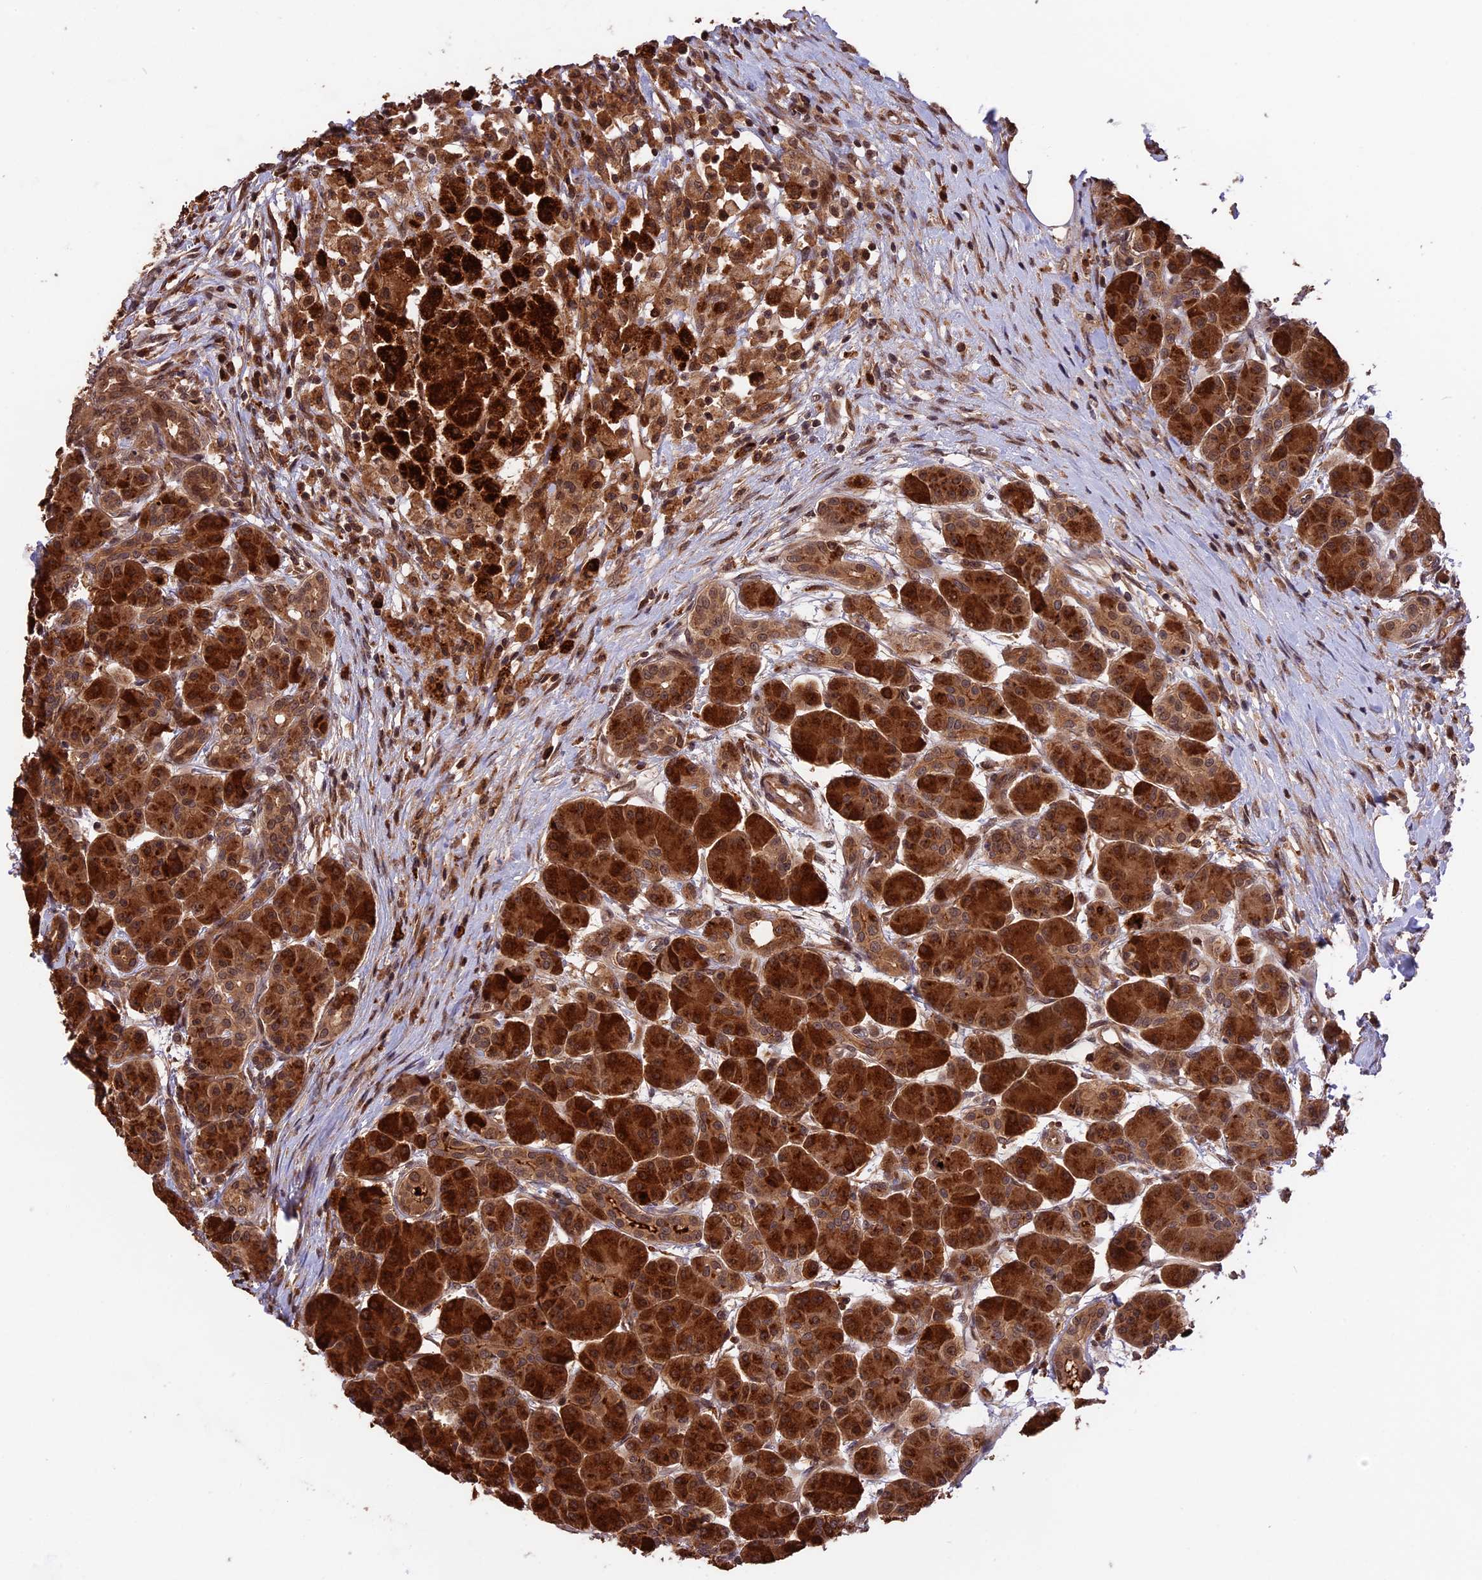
{"staining": {"intensity": "strong", "quantity": ">75%", "location": "cytoplasmic/membranous"}, "tissue": "pancreas", "cell_type": "Exocrine glandular cells", "image_type": "normal", "snomed": [{"axis": "morphology", "description": "Normal tissue, NOS"}, {"axis": "topography", "description": "Pancreas"}], "caption": "This is an image of immunohistochemistry staining of unremarkable pancreas, which shows strong staining in the cytoplasmic/membranous of exocrine glandular cells.", "gene": "ESCO1", "patient": {"sex": "male", "age": 63}}